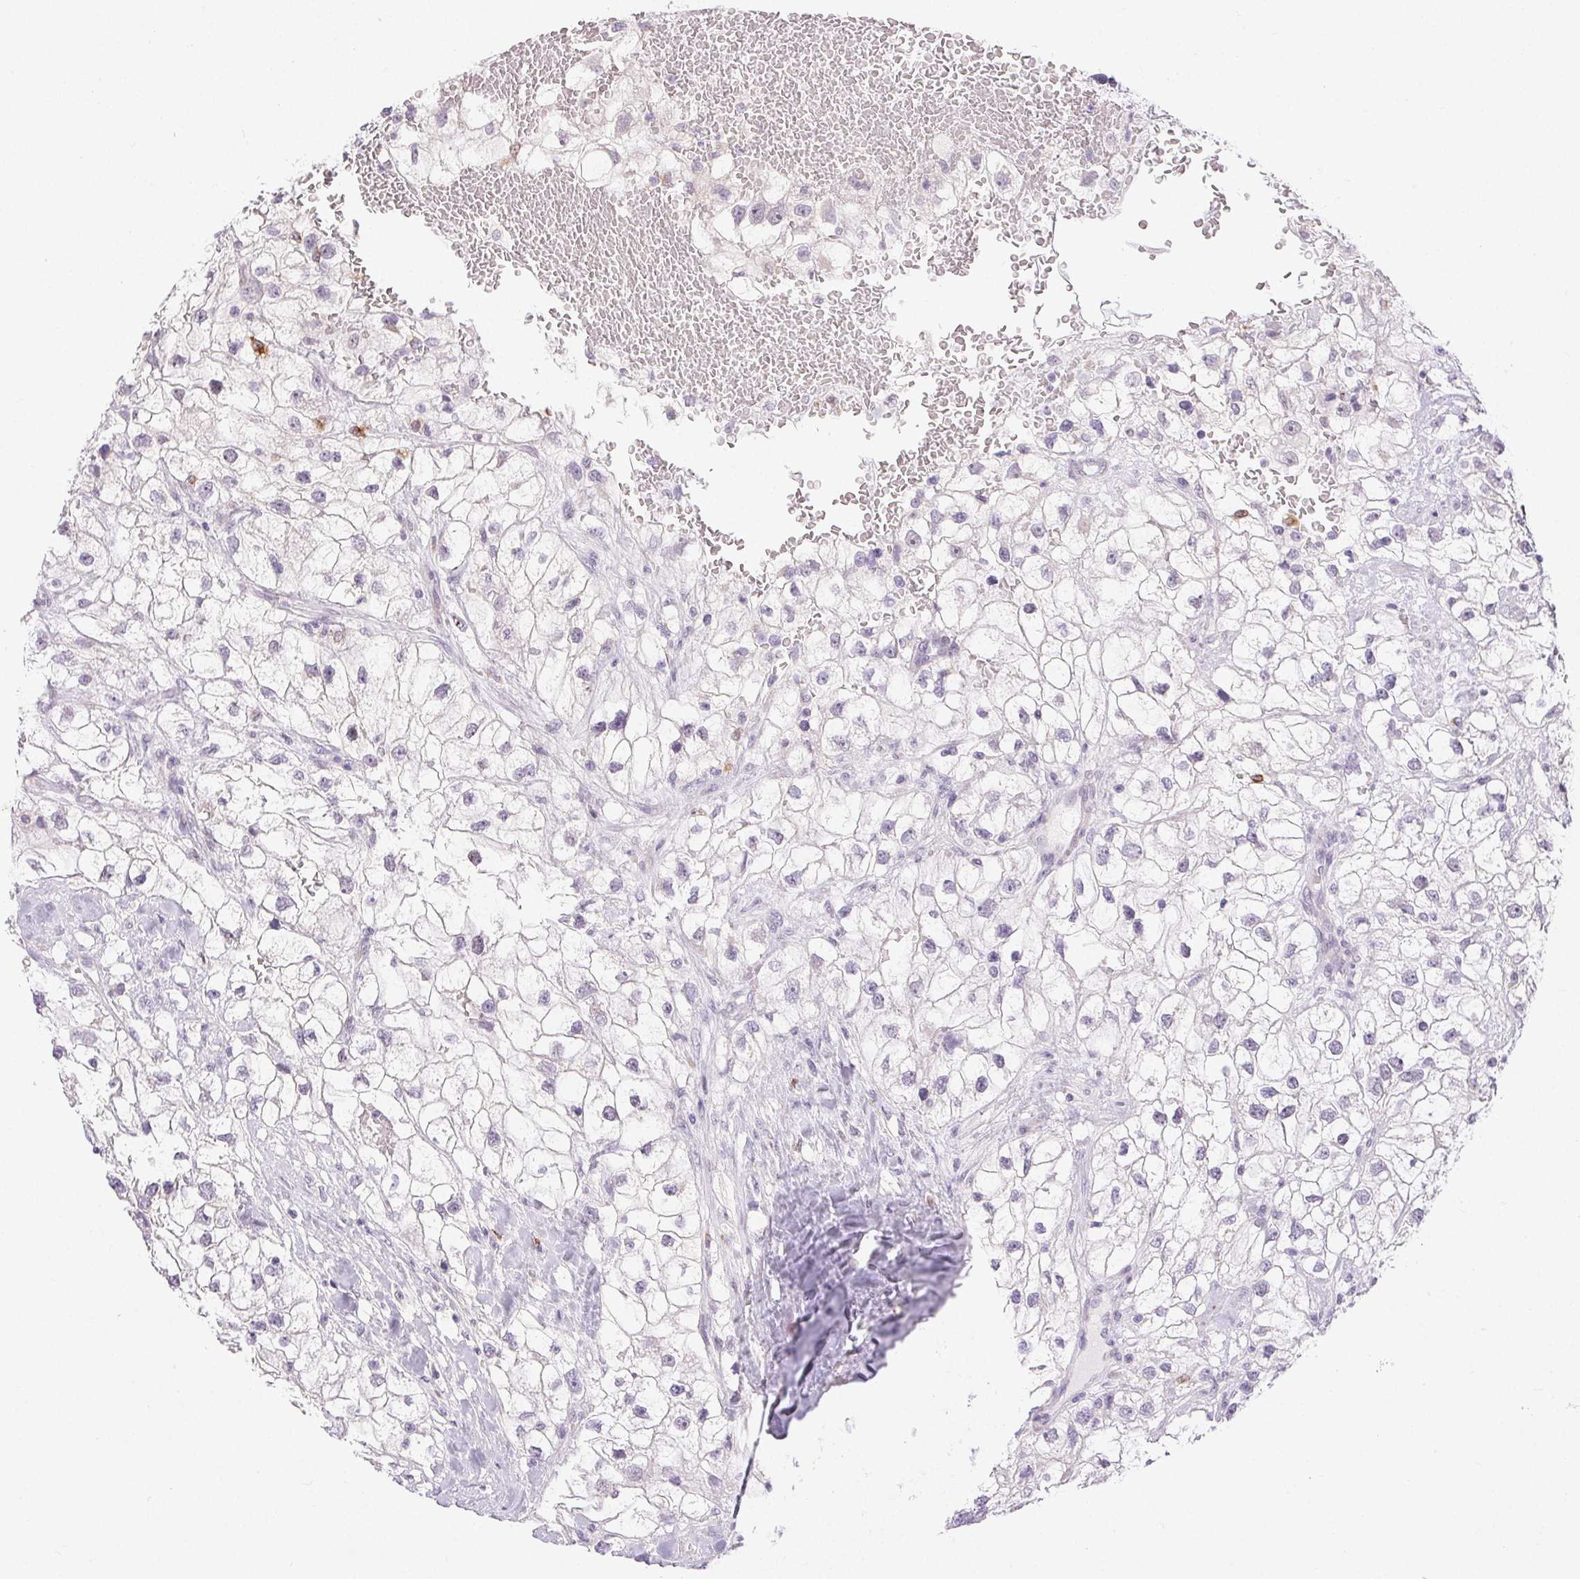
{"staining": {"intensity": "negative", "quantity": "none", "location": "none"}, "tissue": "renal cancer", "cell_type": "Tumor cells", "image_type": "cancer", "snomed": [{"axis": "morphology", "description": "Adenocarcinoma, NOS"}, {"axis": "topography", "description": "Kidney"}], "caption": "Tumor cells show no significant protein positivity in adenocarcinoma (renal).", "gene": "RPGRIP1", "patient": {"sex": "male", "age": 59}}